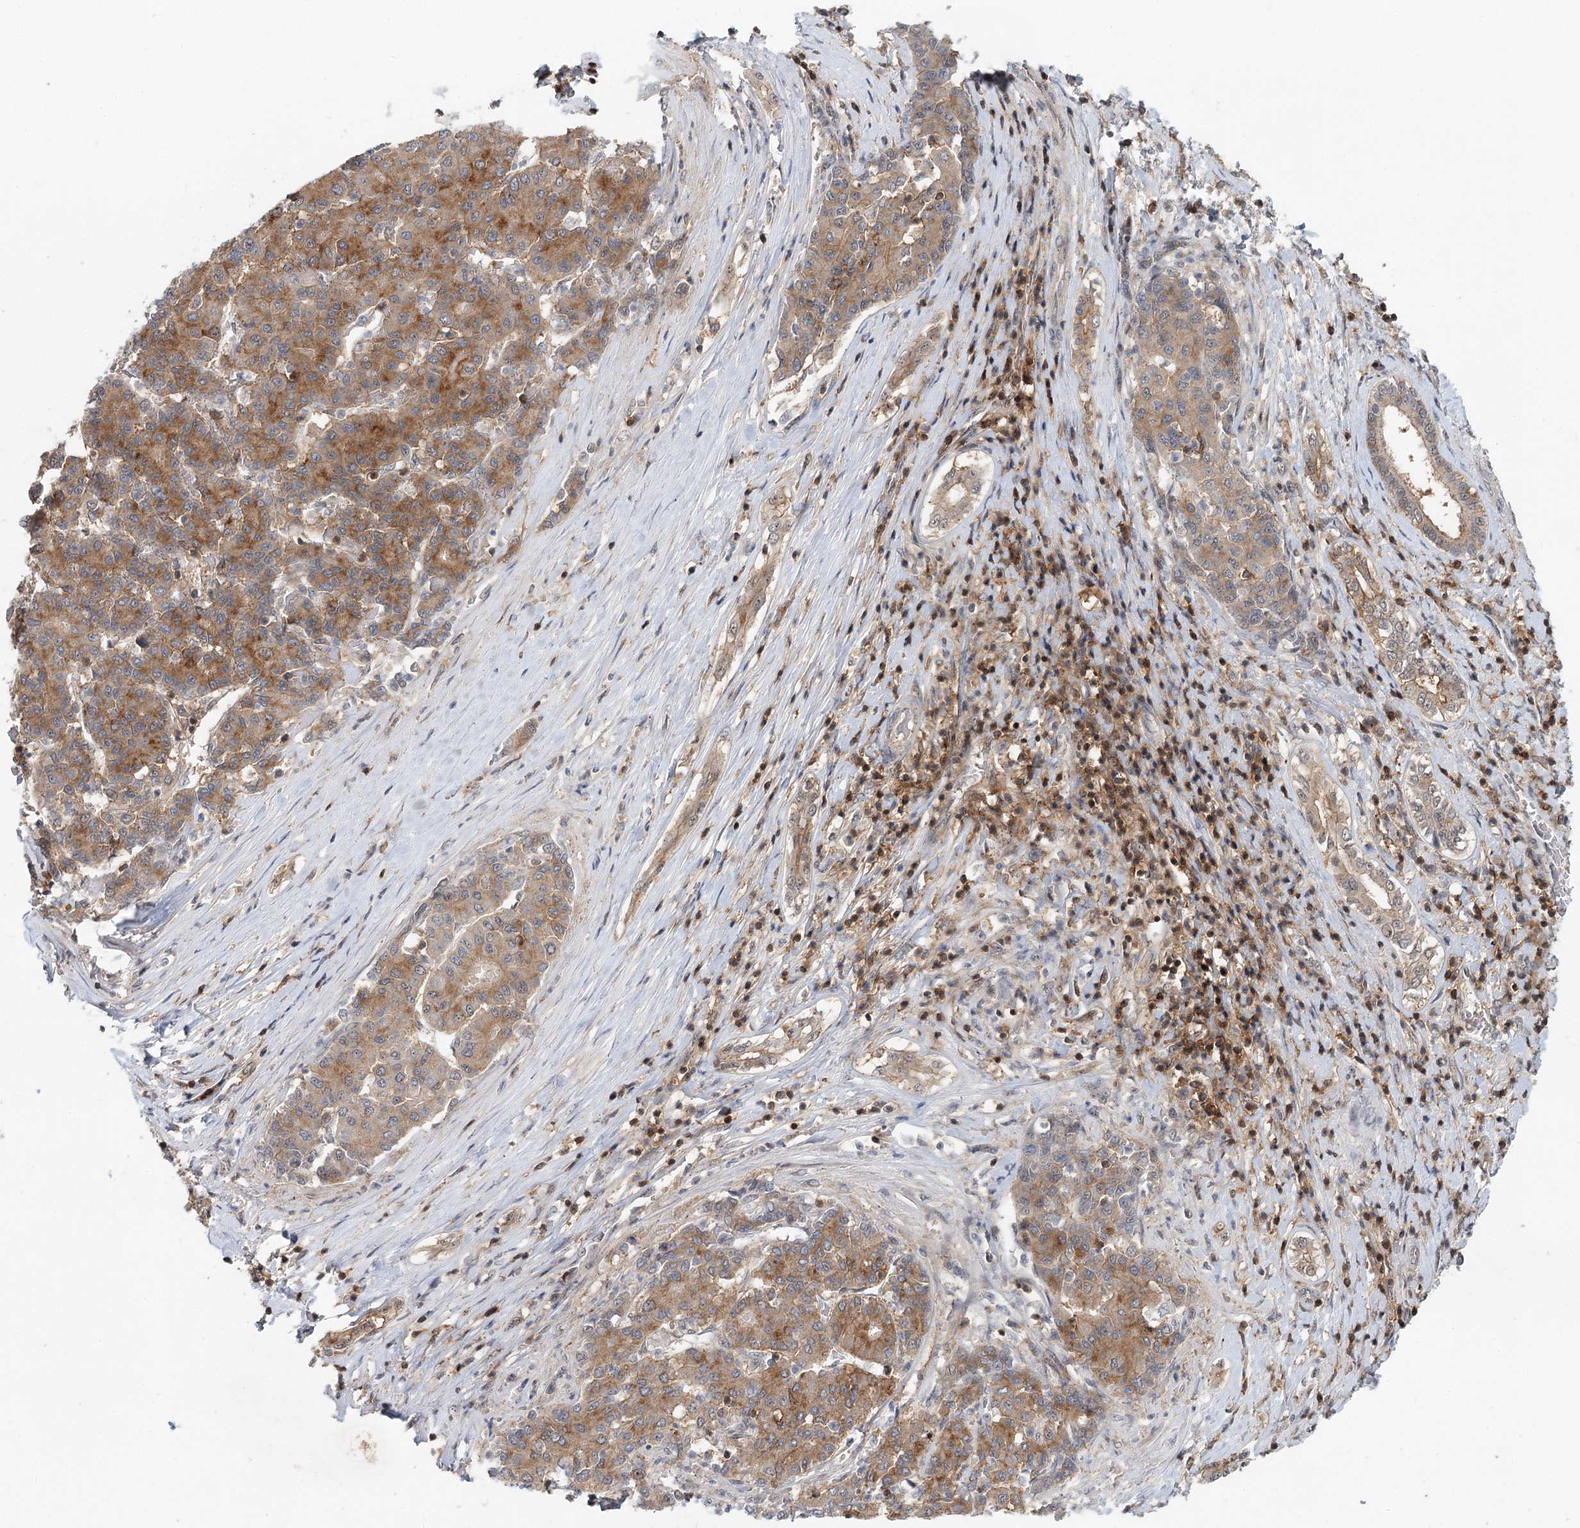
{"staining": {"intensity": "moderate", "quantity": ">75%", "location": "cytoplasmic/membranous"}, "tissue": "liver cancer", "cell_type": "Tumor cells", "image_type": "cancer", "snomed": [{"axis": "morphology", "description": "Carcinoma, Hepatocellular, NOS"}, {"axis": "topography", "description": "Liver"}], "caption": "Approximately >75% of tumor cells in human liver cancer demonstrate moderate cytoplasmic/membranous protein expression as visualized by brown immunohistochemical staining.", "gene": "CDC42SE2", "patient": {"sex": "male", "age": 65}}